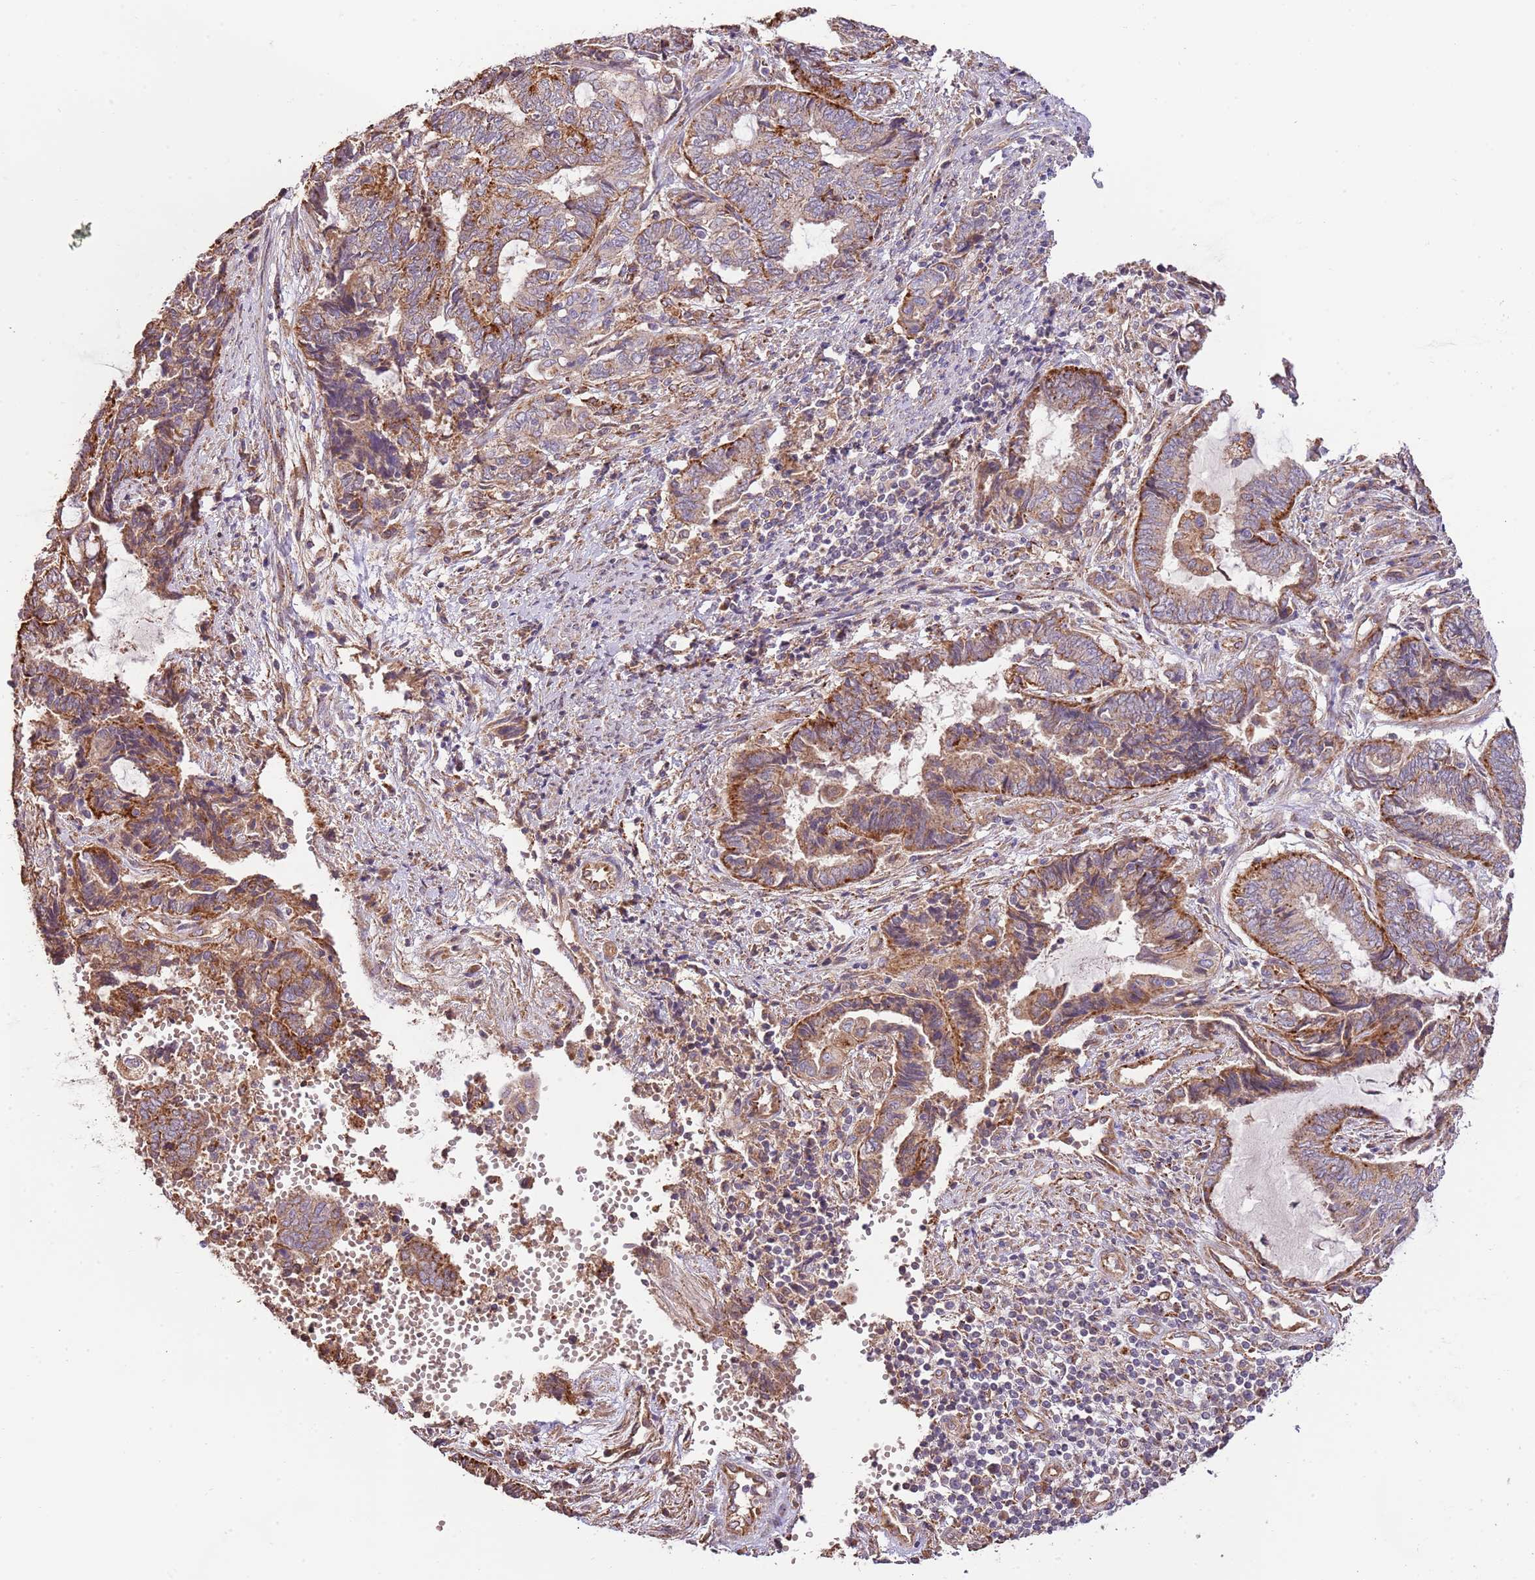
{"staining": {"intensity": "moderate", "quantity": ">75%", "location": "cytoplasmic/membranous"}, "tissue": "endometrial cancer", "cell_type": "Tumor cells", "image_type": "cancer", "snomed": [{"axis": "morphology", "description": "Adenocarcinoma, NOS"}, {"axis": "topography", "description": "Uterus"}, {"axis": "topography", "description": "Endometrium"}], "caption": "Endometrial cancer stained with a brown dye demonstrates moderate cytoplasmic/membranous positive expression in about >75% of tumor cells.", "gene": "DOCK6", "patient": {"sex": "female", "age": 70}}